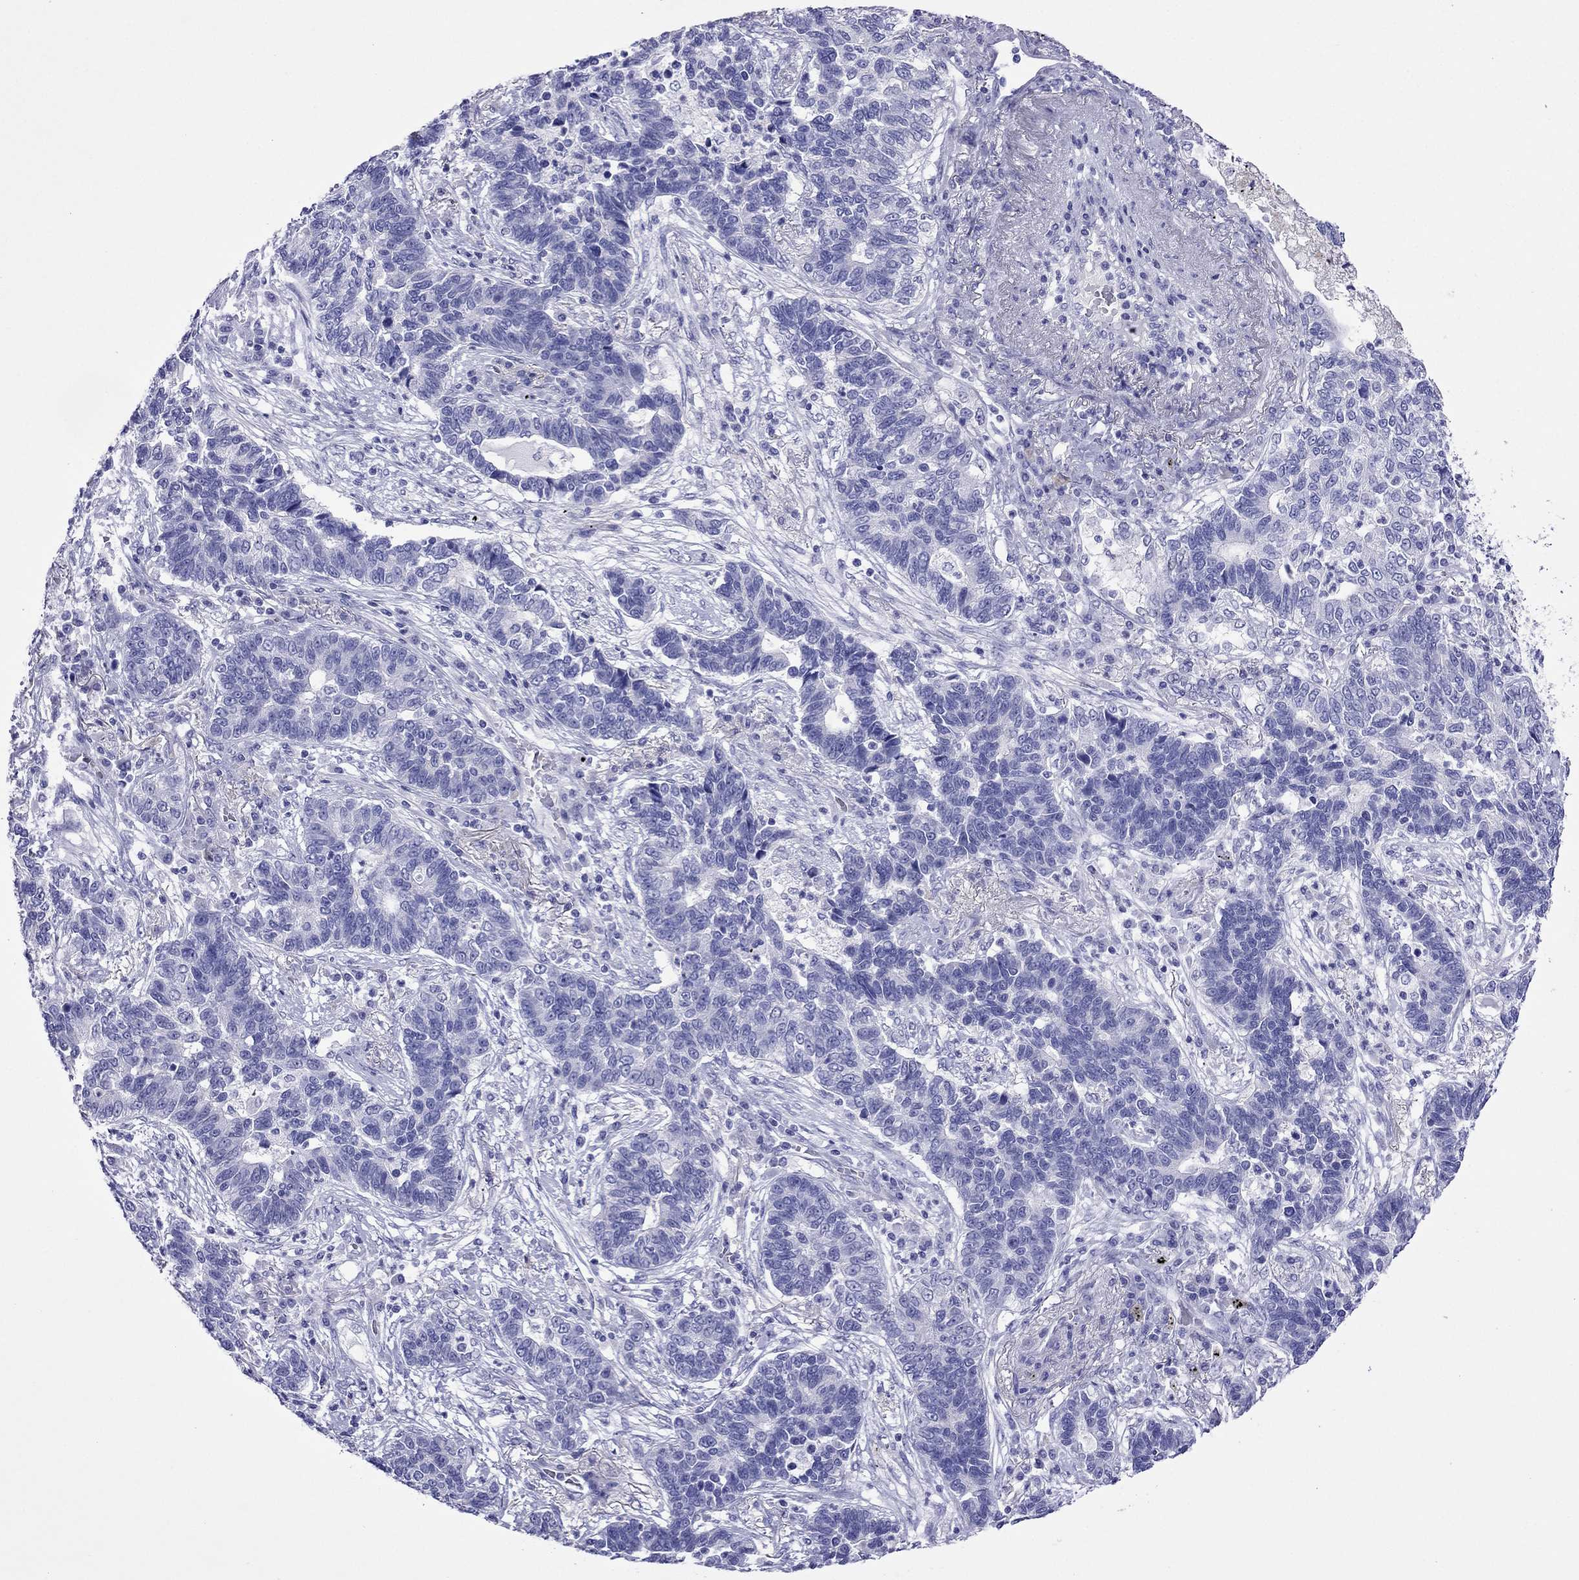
{"staining": {"intensity": "negative", "quantity": "none", "location": "none"}, "tissue": "lung cancer", "cell_type": "Tumor cells", "image_type": "cancer", "snomed": [{"axis": "morphology", "description": "Adenocarcinoma, NOS"}, {"axis": "topography", "description": "Lung"}], "caption": "Tumor cells show no significant positivity in adenocarcinoma (lung). (DAB (3,3'-diaminobenzidine) IHC visualized using brightfield microscopy, high magnification).", "gene": "PCDHA6", "patient": {"sex": "female", "age": 57}}